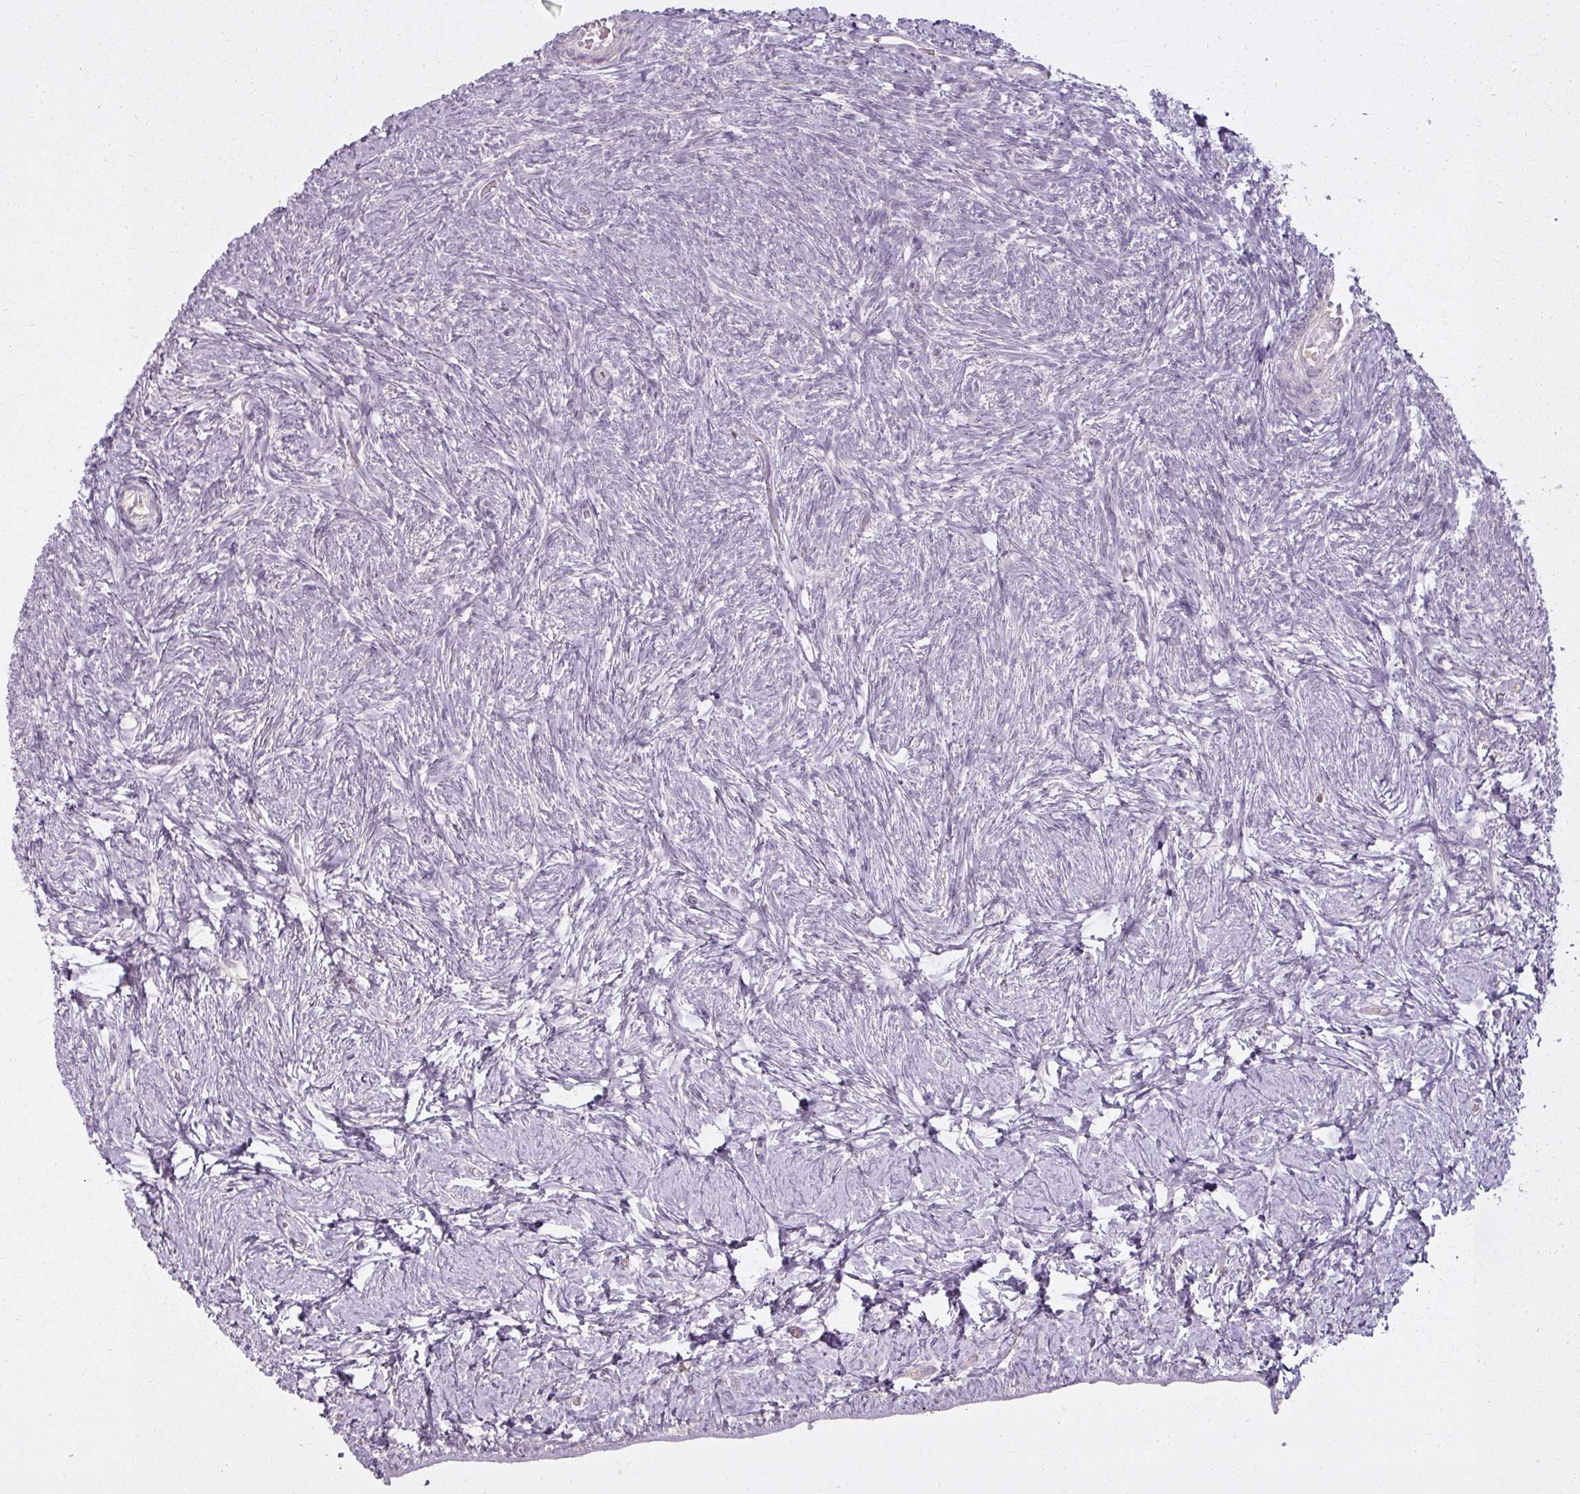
{"staining": {"intensity": "negative", "quantity": "none", "location": "none"}, "tissue": "ovary", "cell_type": "Ovarian stroma cells", "image_type": "normal", "snomed": [{"axis": "morphology", "description": "Normal tissue, NOS"}, {"axis": "topography", "description": "Ovary"}], "caption": "Image shows no significant protein staining in ovarian stroma cells of benign ovary.", "gene": "STK4", "patient": {"sex": "female", "age": 39}}